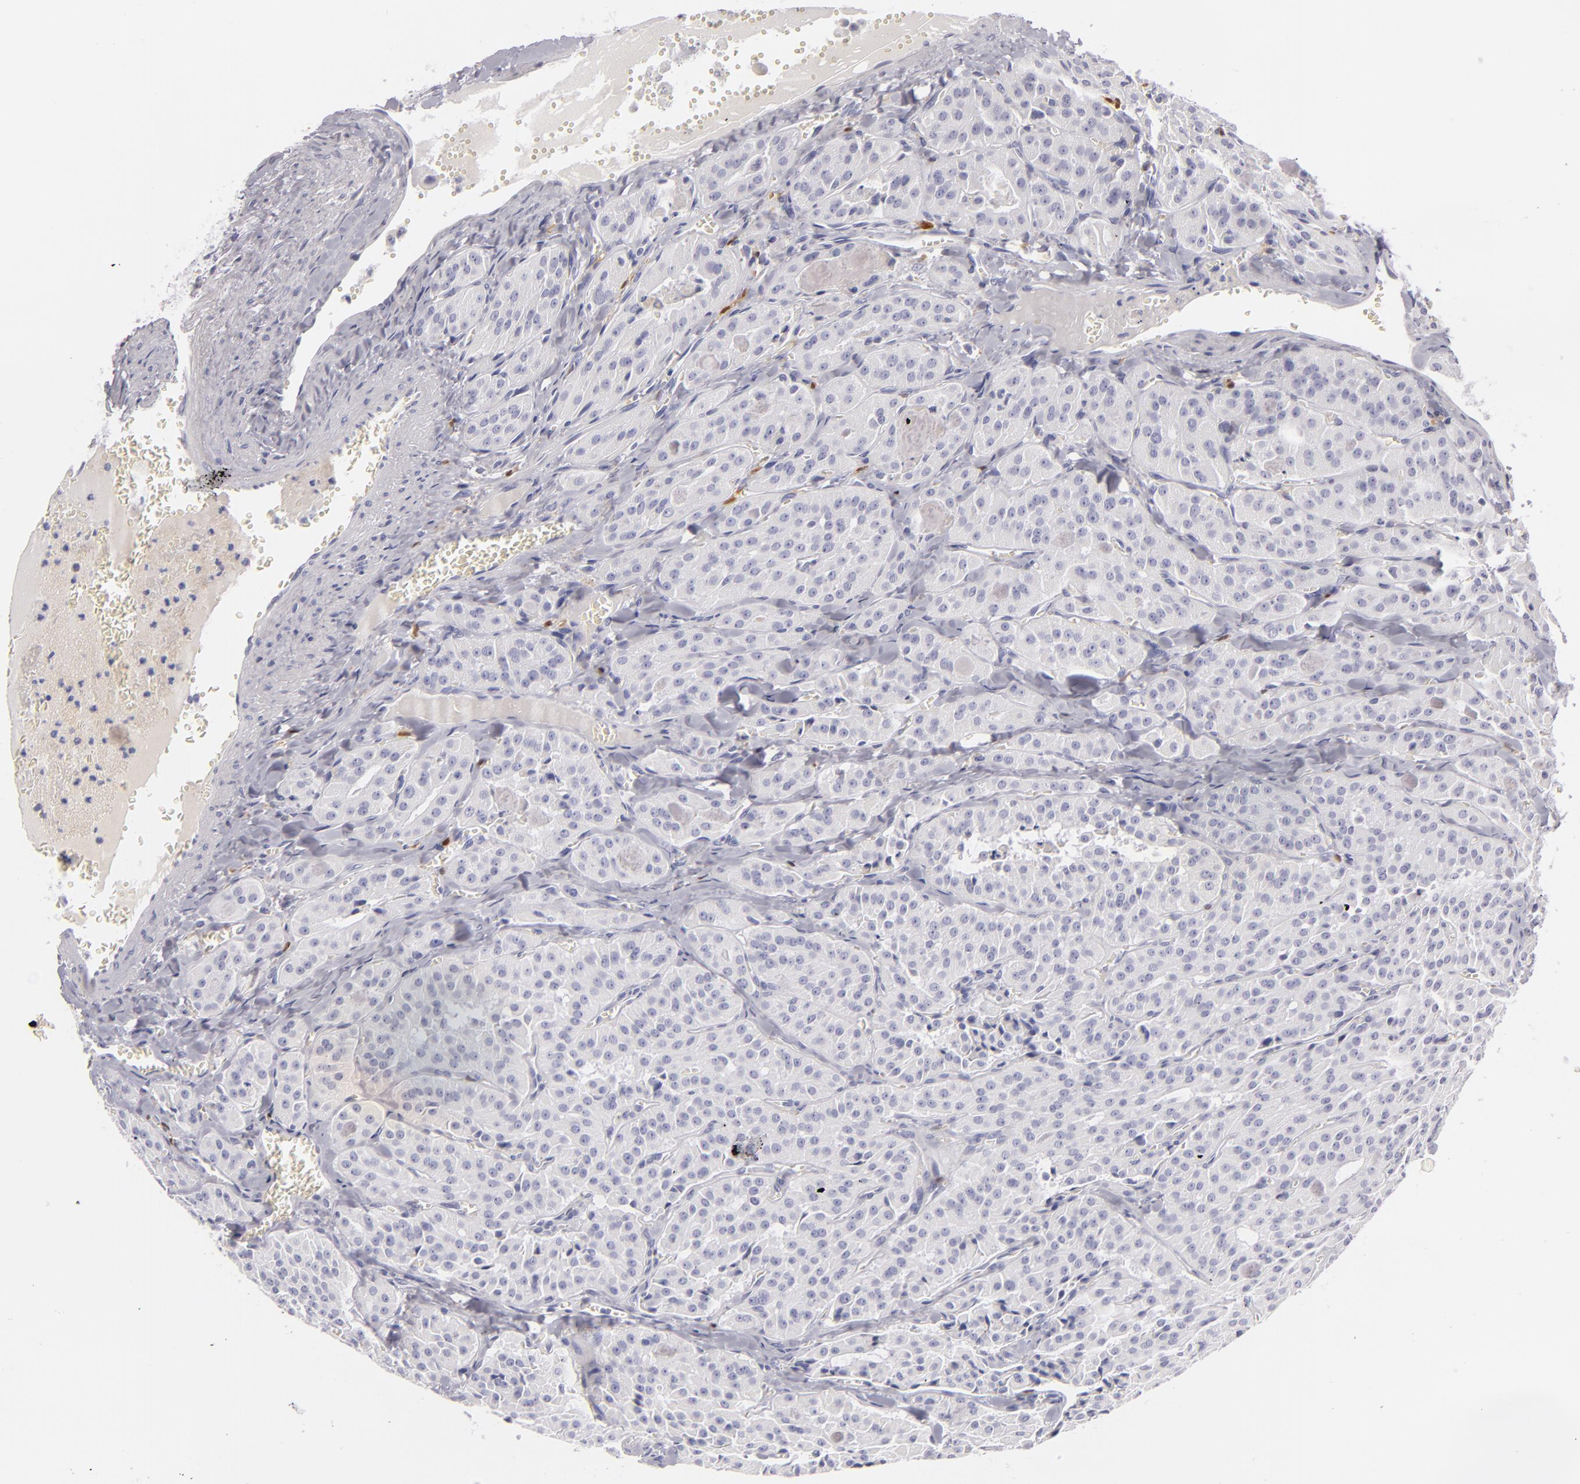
{"staining": {"intensity": "negative", "quantity": "none", "location": "none"}, "tissue": "thyroid cancer", "cell_type": "Tumor cells", "image_type": "cancer", "snomed": [{"axis": "morphology", "description": "Carcinoma, NOS"}, {"axis": "topography", "description": "Thyroid gland"}], "caption": "DAB (3,3'-diaminobenzidine) immunohistochemical staining of thyroid cancer (carcinoma) reveals no significant positivity in tumor cells.", "gene": "F13A1", "patient": {"sex": "male", "age": 76}}